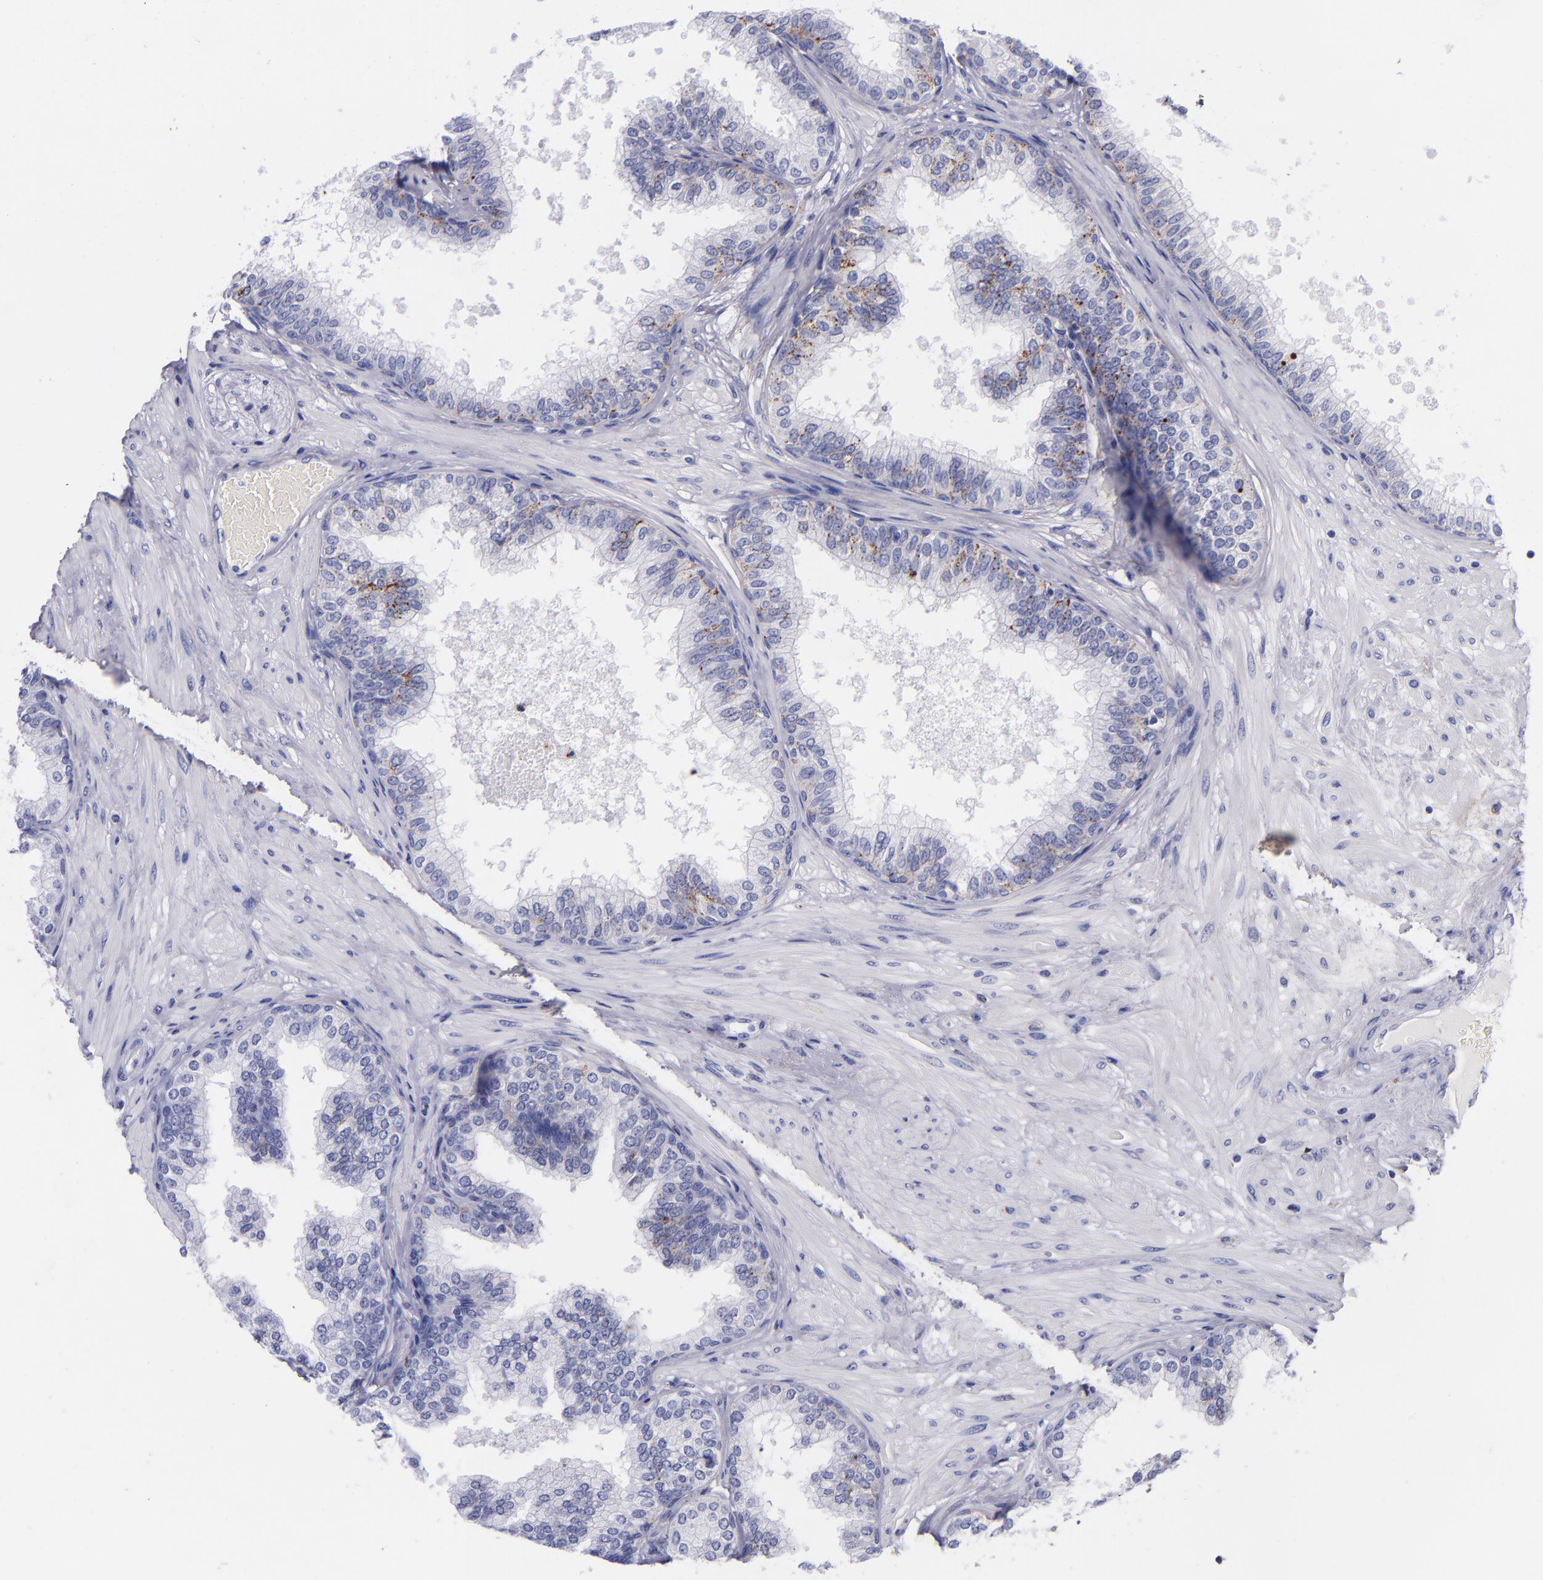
{"staining": {"intensity": "negative", "quantity": "none", "location": "none"}, "tissue": "prostate", "cell_type": "Glandular cells", "image_type": "normal", "snomed": [{"axis": "morphology", "description": "Normal tissue, NOS"}, {"axis": "topography", "description": "Prostate"}], "caption": "Immunohistochemistry of normal prostate displays no expression in glandular cells.", "gene": "IVL", "patient": {"sex": "male", "age": 60}}